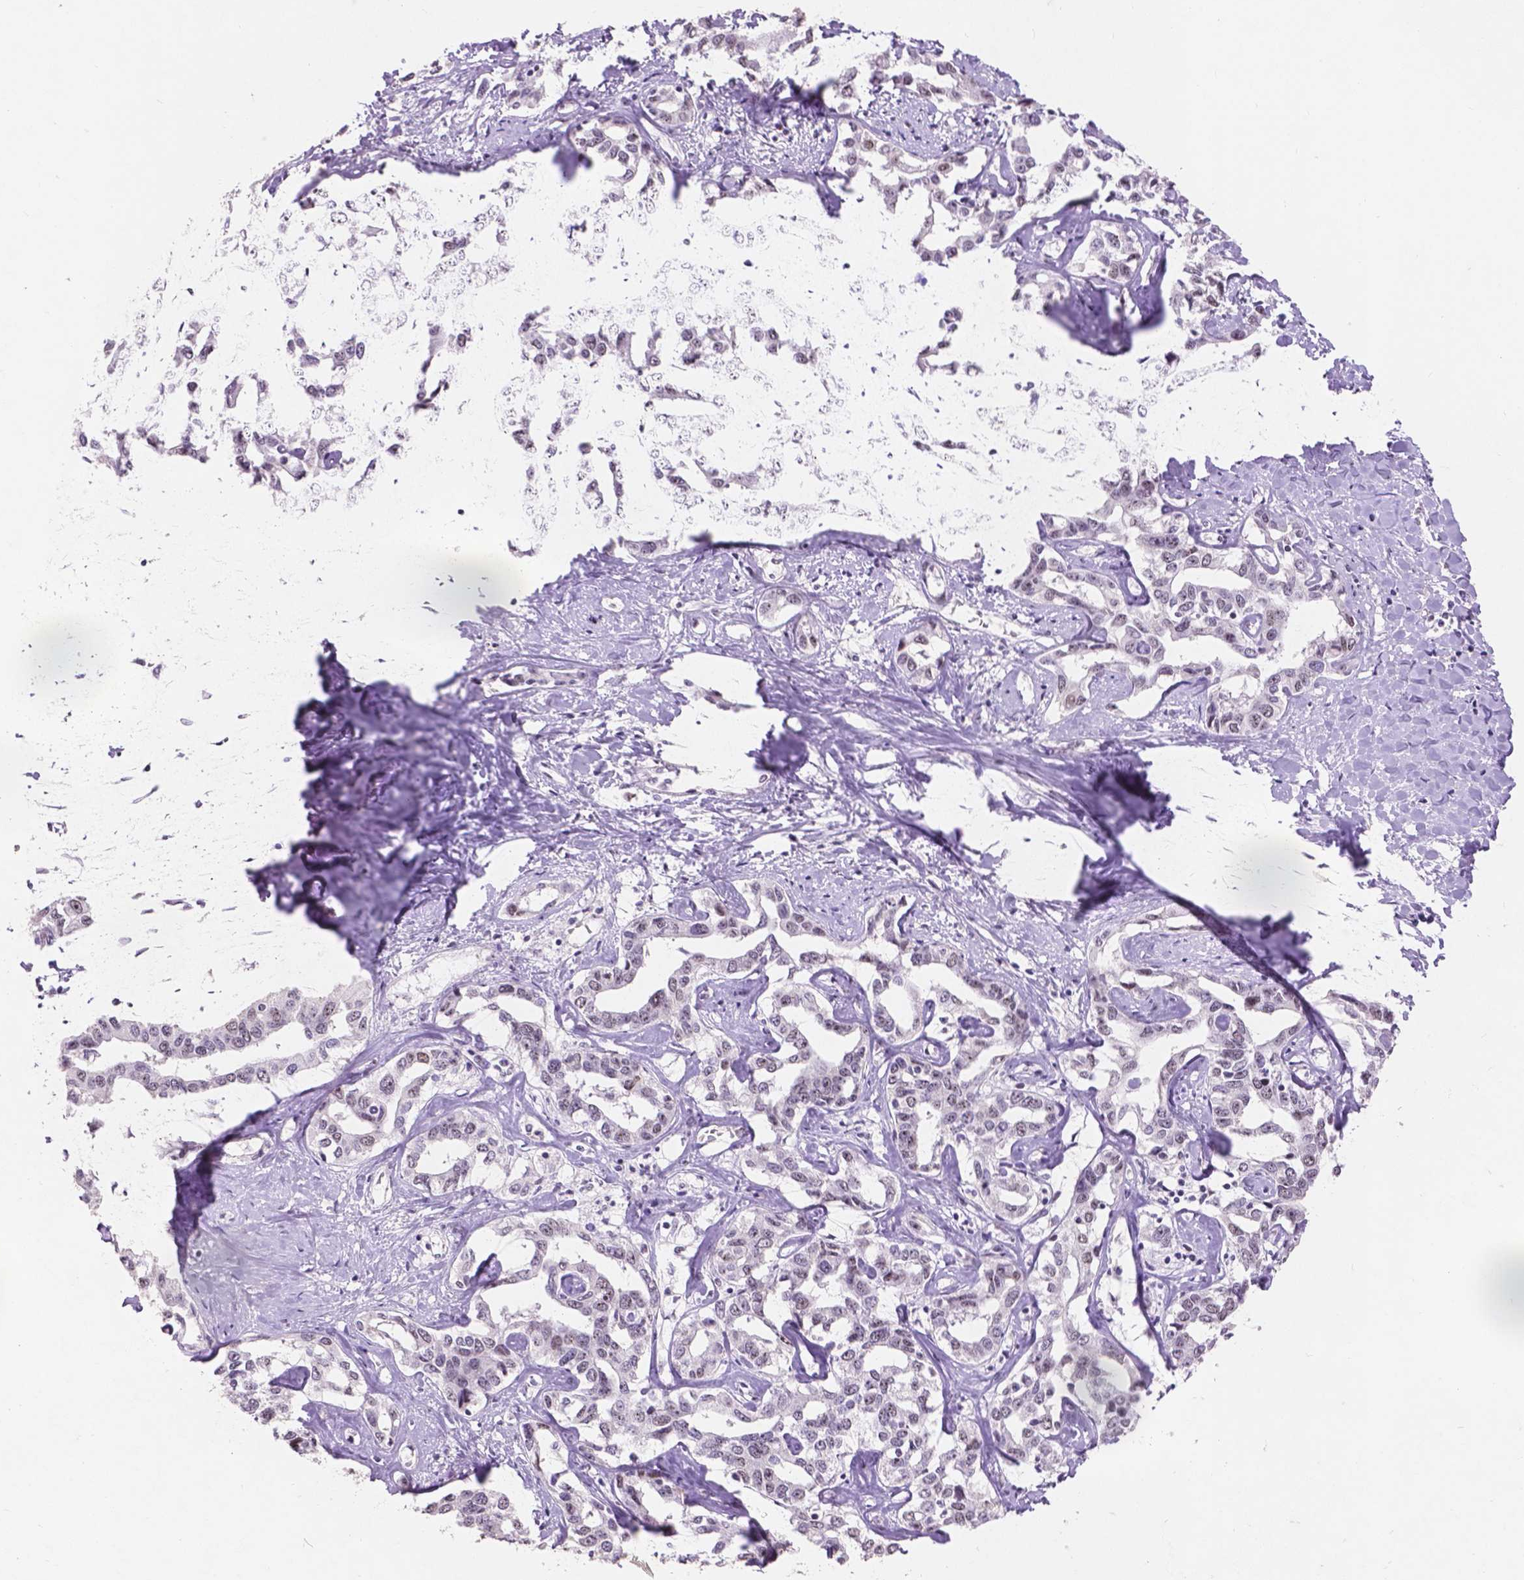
{"staining": {"intensity": "weak", "quantity": "25%-75%", "location": "nuclear"}, "tissue": "liver cancer", "cell_type": "Tumor cells", "image_type": "cancer", "snomed": [{"axis": "morphology", "description": "Cholangiocarcinoma"}, {"axis": "topography", "description": "Liver"}], "caption": "Immunohistochemistry histopathology image of neoplastic tissue: liver cancer (cholangiocarcinoma) stained using IHC demonstrates low levels of weak protein expression localized specifically in the nuclear of tumor cells, appearing as a nuclear brown color.", "gene": "COIL", "patient": {"sex": "male", "age": 59}}